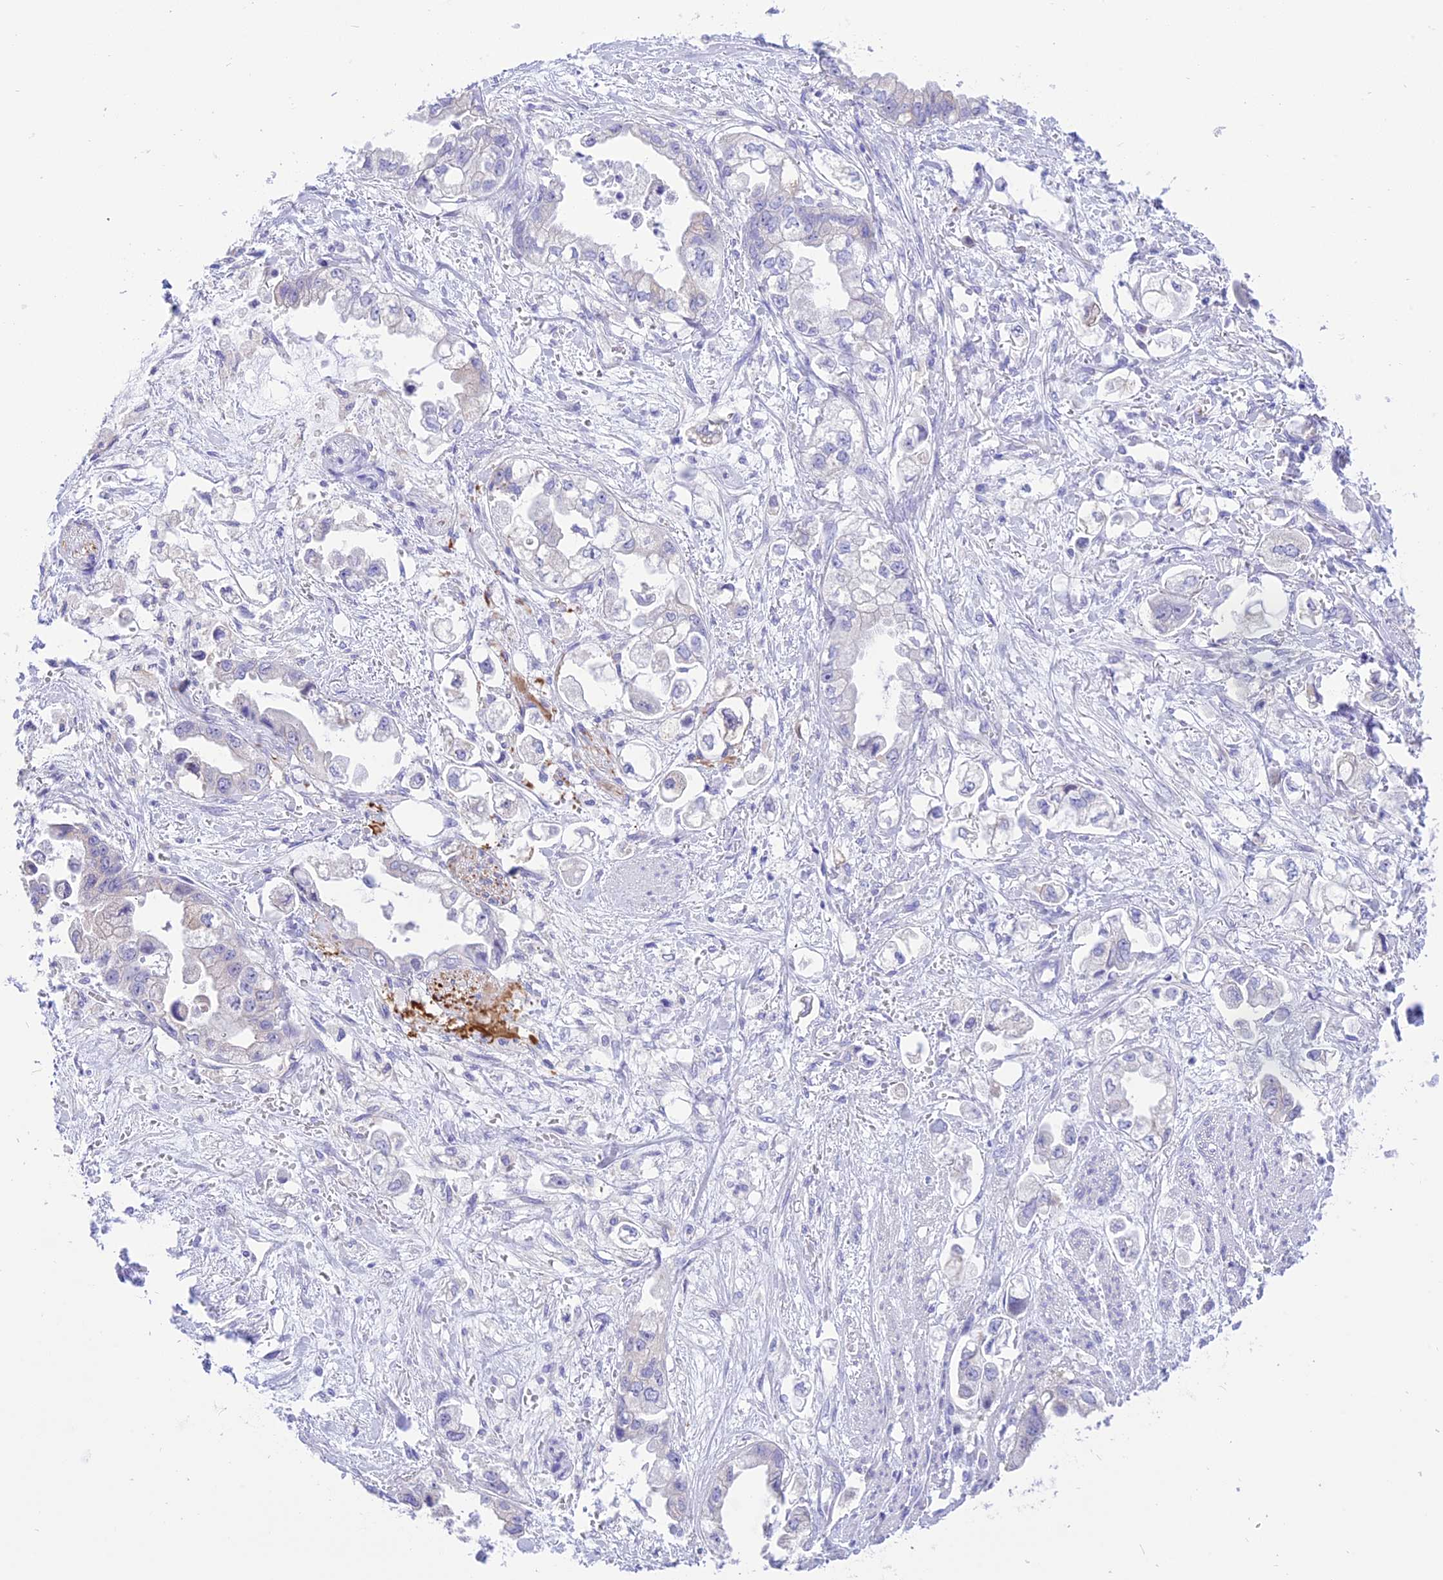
{"staining": {"intensity": "negative", "quantity": "none", "location": "none"}, "tissue": "stomach cancer", "cell_type": "Tumor cells", "image_type": "cancer", "snomed": [{"axis": "morphology", "description": "Adenocarcinoma, NOS"}, {"axis": "topography", "description": "Stomach"}], "caption": "Tumor cells show no significant positivity in stomach adenocarcinoma. Brightfield microscopy of immunohistochemistry stained with DAB (3,3'-diaminobenzidine) (brown) and hematoxylin (blue), captured at high magnification.", "gene": "DCAF16", "patient": {"sex": "male", "age": 62}}